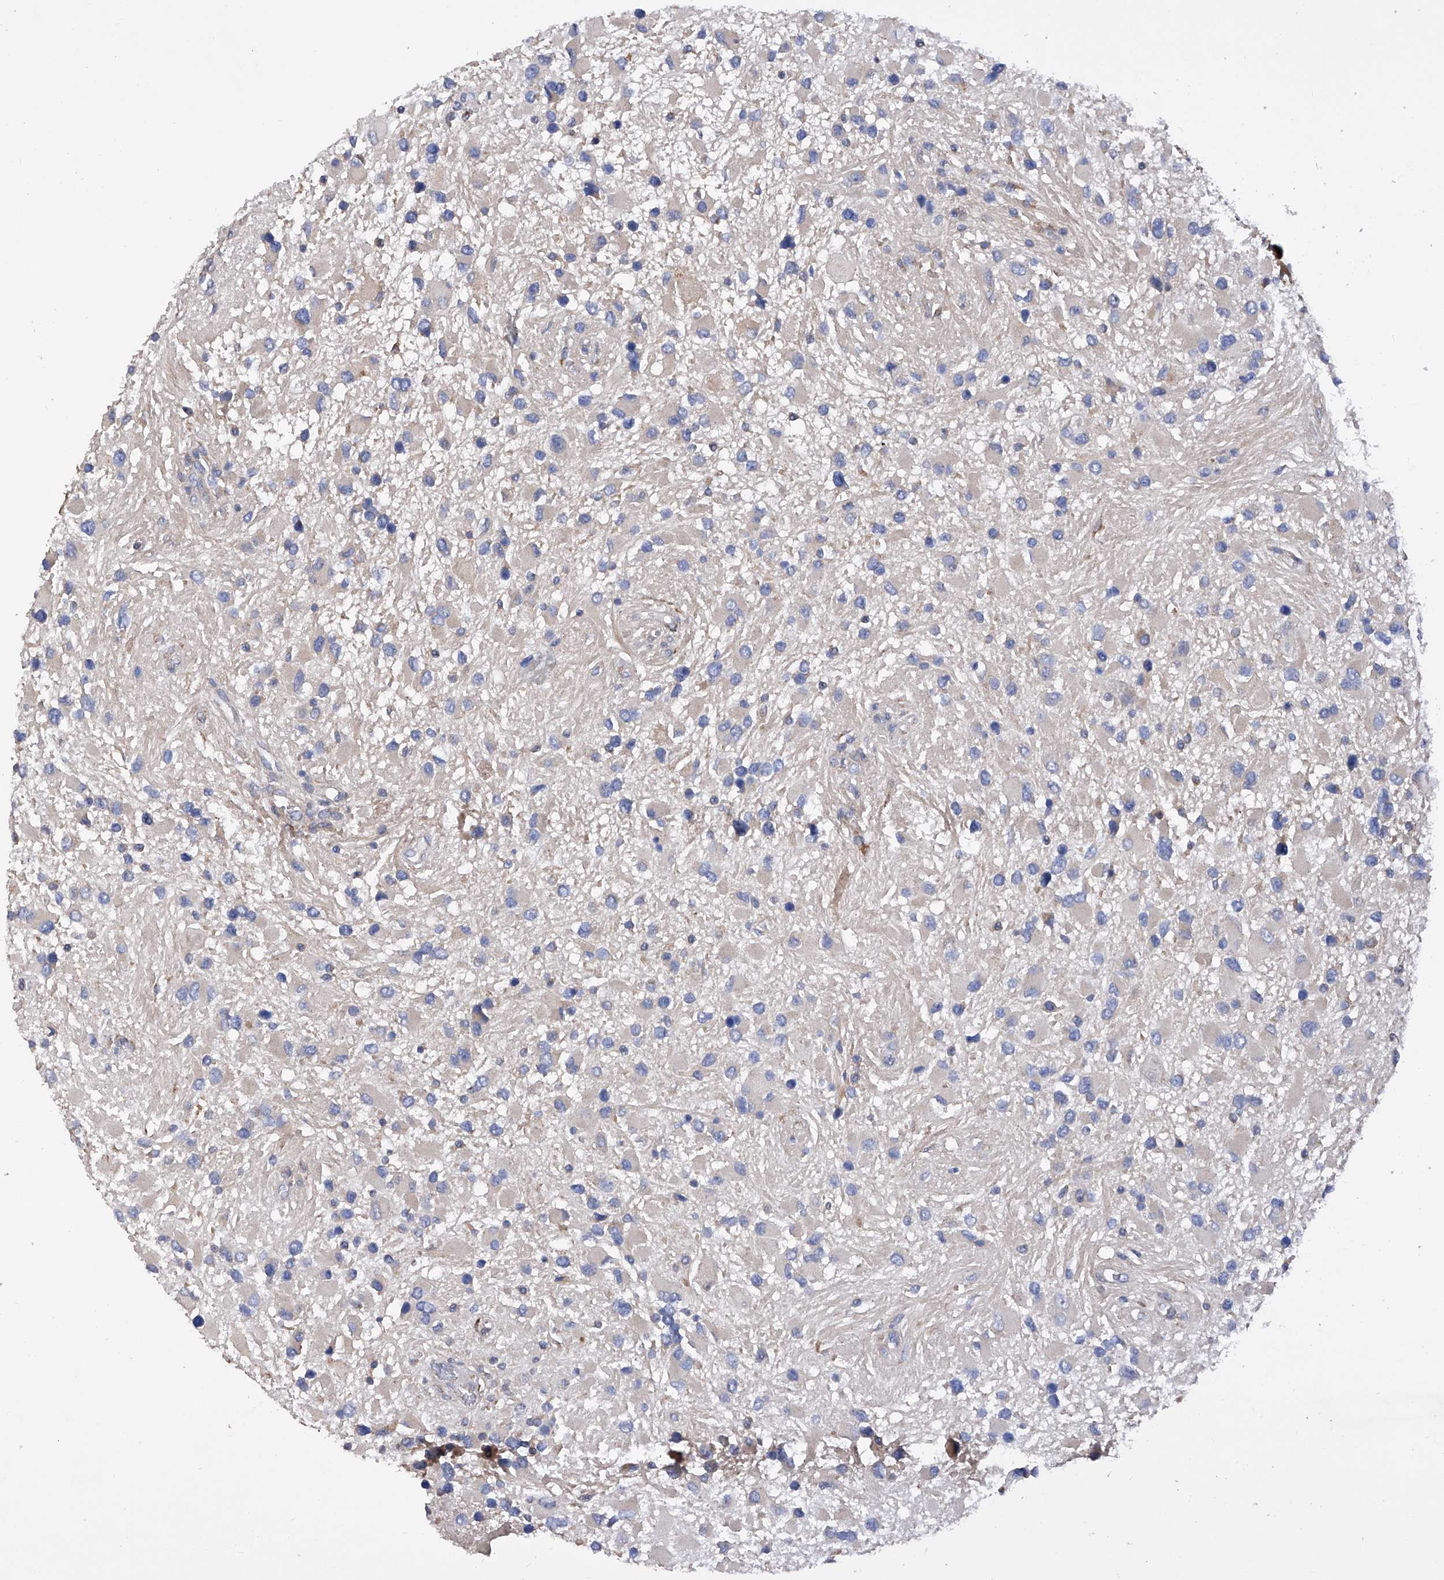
{"staining": {"intensity": "negative", "quantity": "none", "location": "none"}, "tissue": "glioma", "cell_type": "Tumor cells", "image_type": "cancer", "snomed": [{"axis": "morphology", "description": "Glioma, malignant, High grade"}, {"axis": "topography", "description": "Brain"}], "caption": "Immunohistochemistry (IHC) micrograph of glioma stained for a protein (brown), which displays no positivity in tumor cells.", "gene": "INPP5B", "patient": {"sex": "male", "age": 53}}